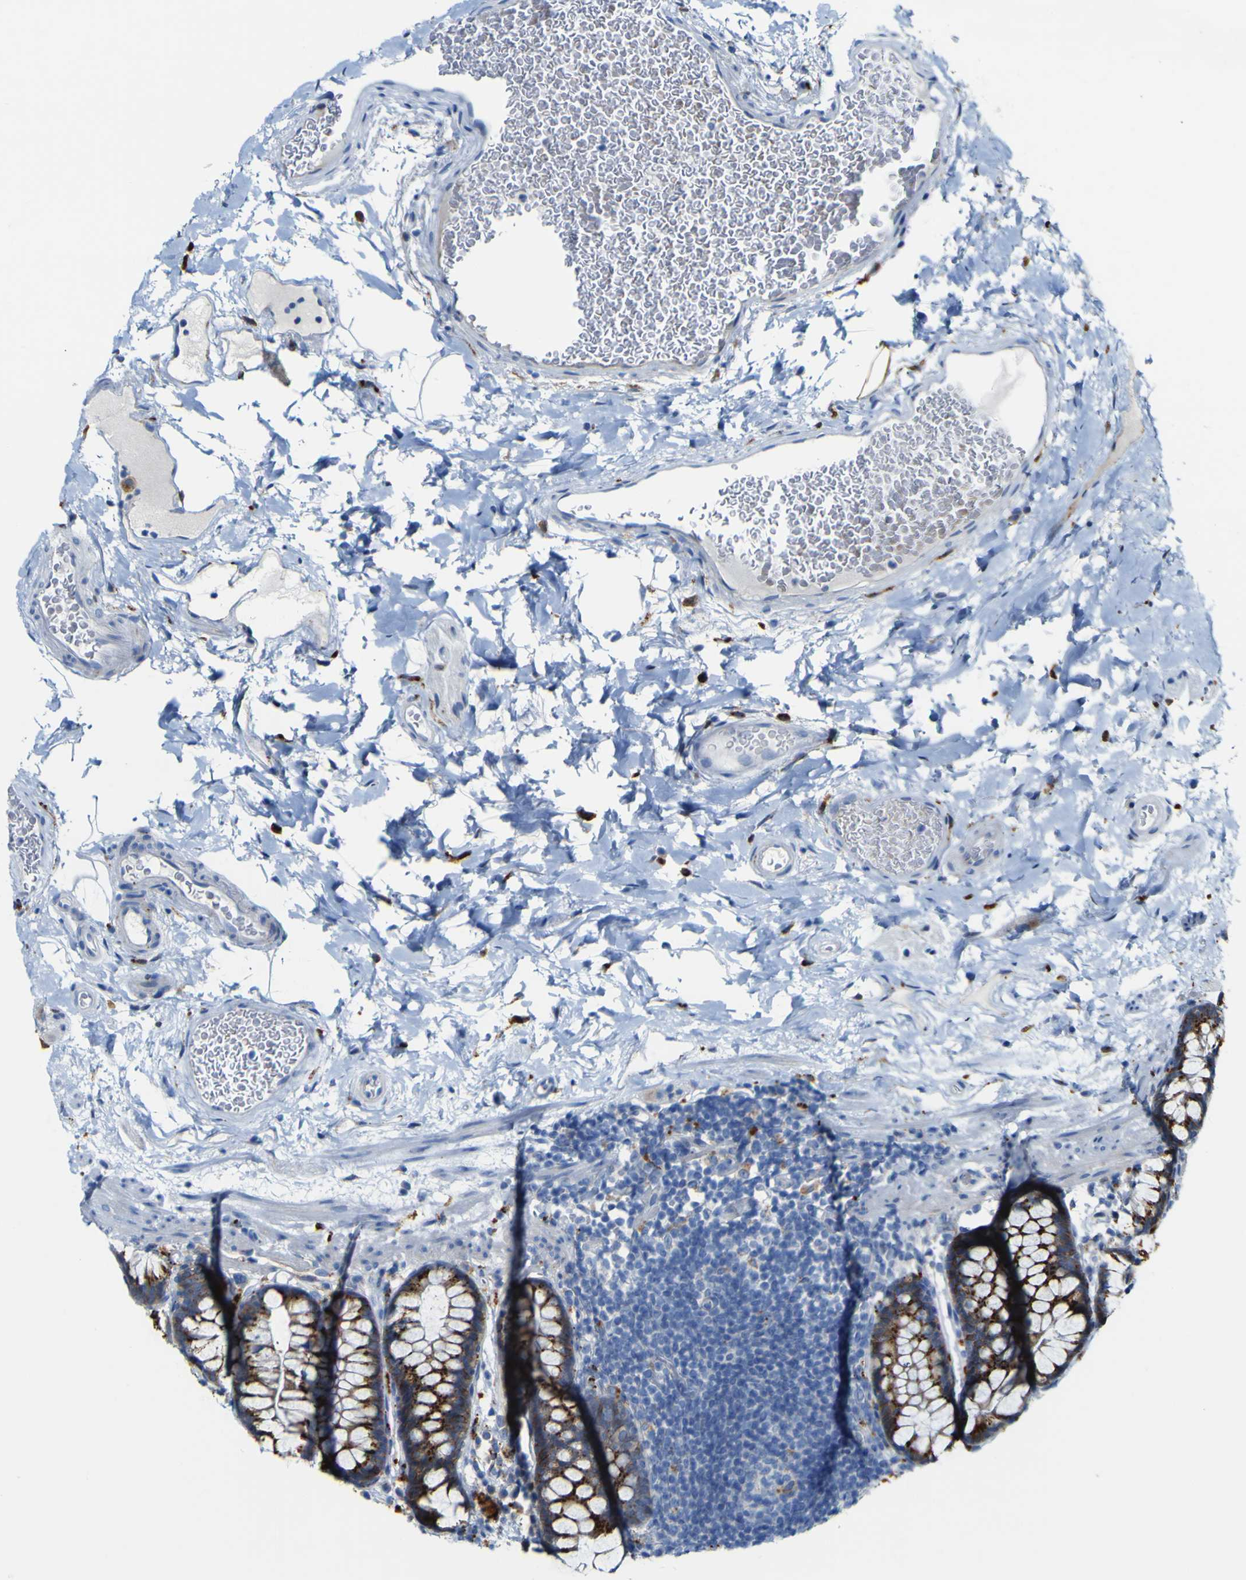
{"staining": {"intensity": "negative", "quantity": "none", "location": "none"}, "tissue": "colon", "cell_type": "Endothelial cells", "image_type": "normal", "snomed": [{"axis": "morphology", "description": "Normal tissue, NOS"}, {"axis": "topography", "description": "Colon"}], "caption": "DAB immunohistochemical staining of normal colon reveals no significant expression in endothelial cells.", "gene": "PTPRF", "patient": {"sex": "female", "age": 80}}